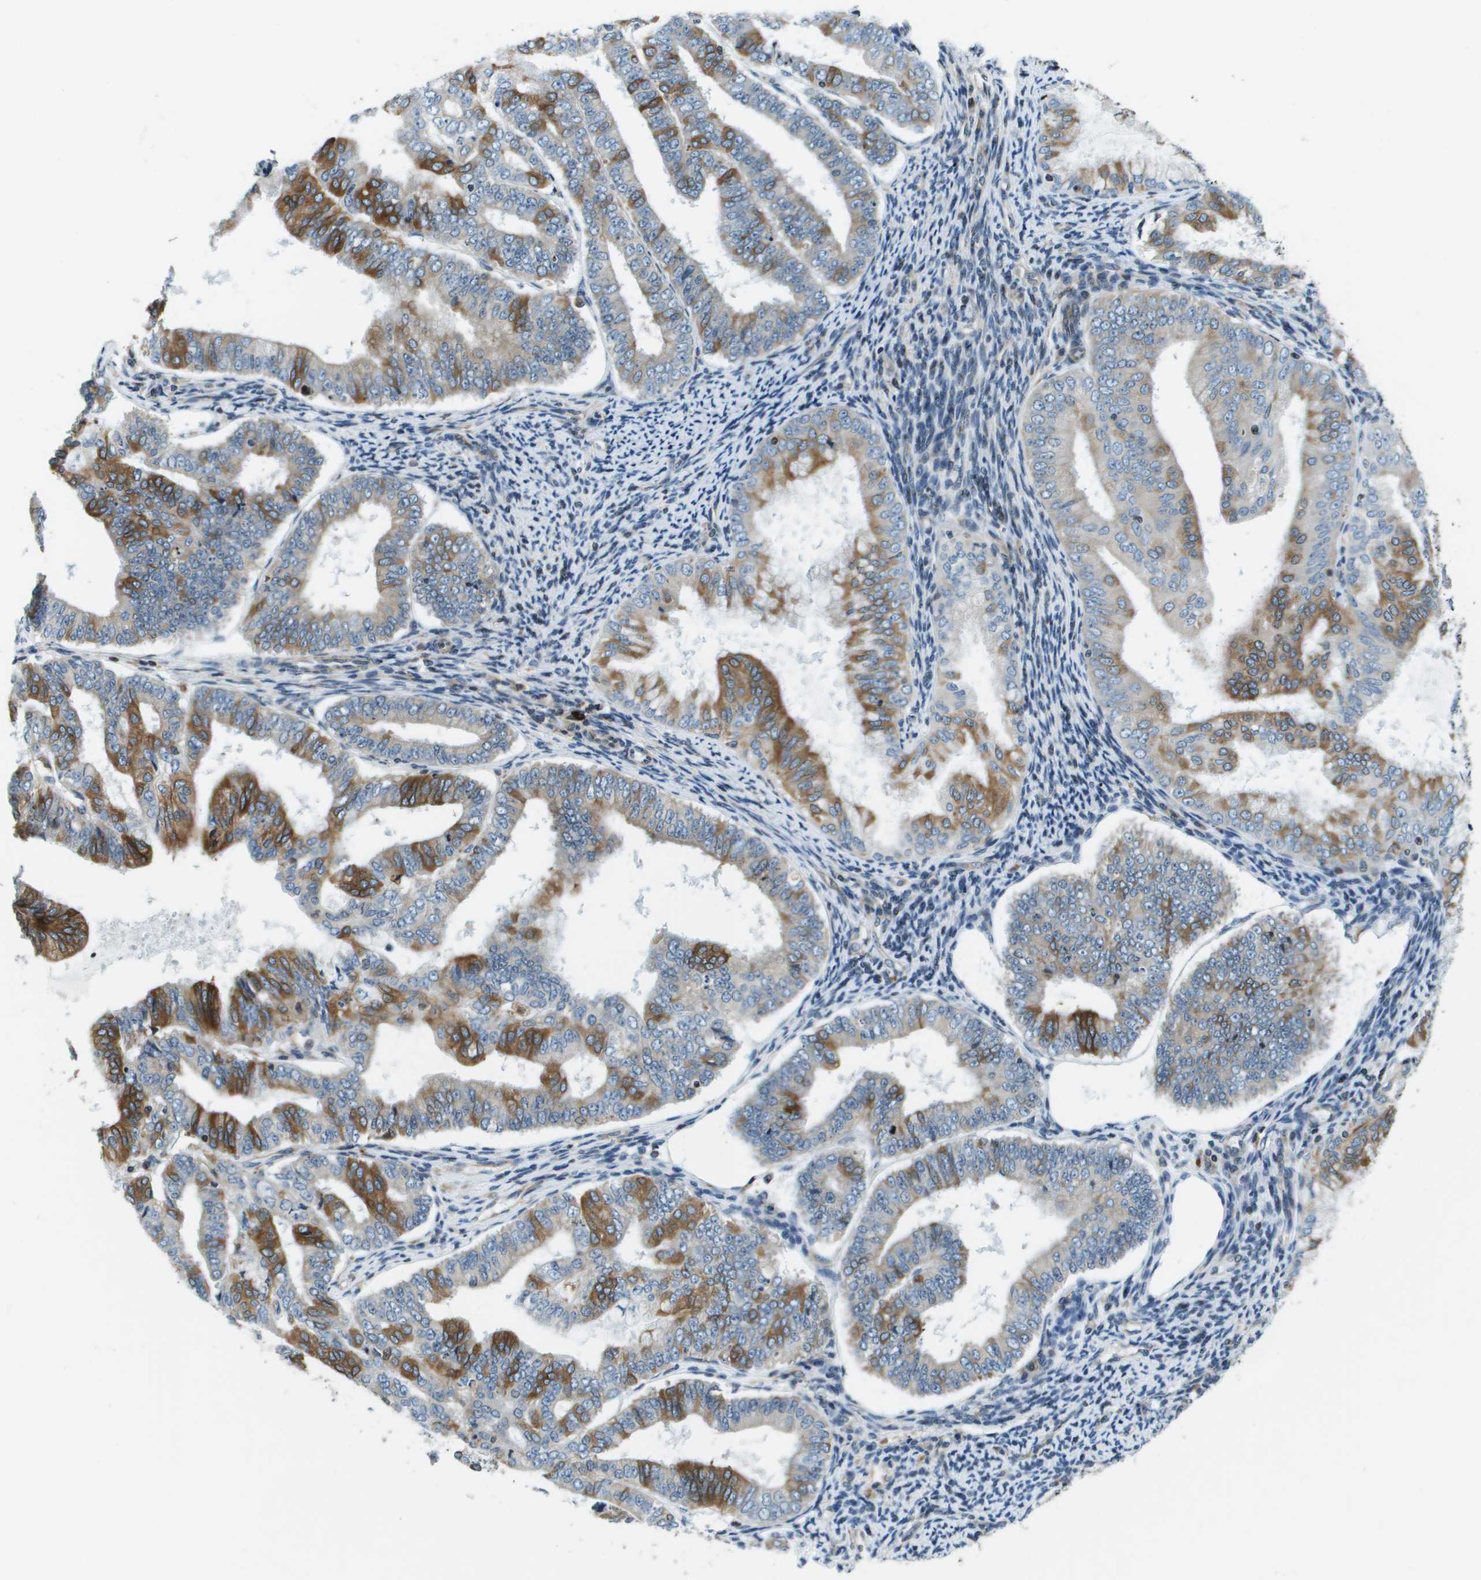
{"staining": {"intensity": "moderate", "quantity": "25%-75%", "location": "cytoplasmic/membranous"}, "tissue": "endometrial cancer", "cell_type": "Tumor cells", "image_type": "cancer", "snomed": [{"axis": "morphology", "description": "Adenocarcinoma, NOS"}, {"axis": "topography", "description": "Endometrium"}], "caption": "An IHC histopathology image of tumor tissue is shown. Protein staining in brown shows moderate cytoplasmic/membranous positivity in adenocarcinoma (endometrial) within tumor cells.", "gene": "ESYT1", "patient": {"sex": "female", "age": 63}}